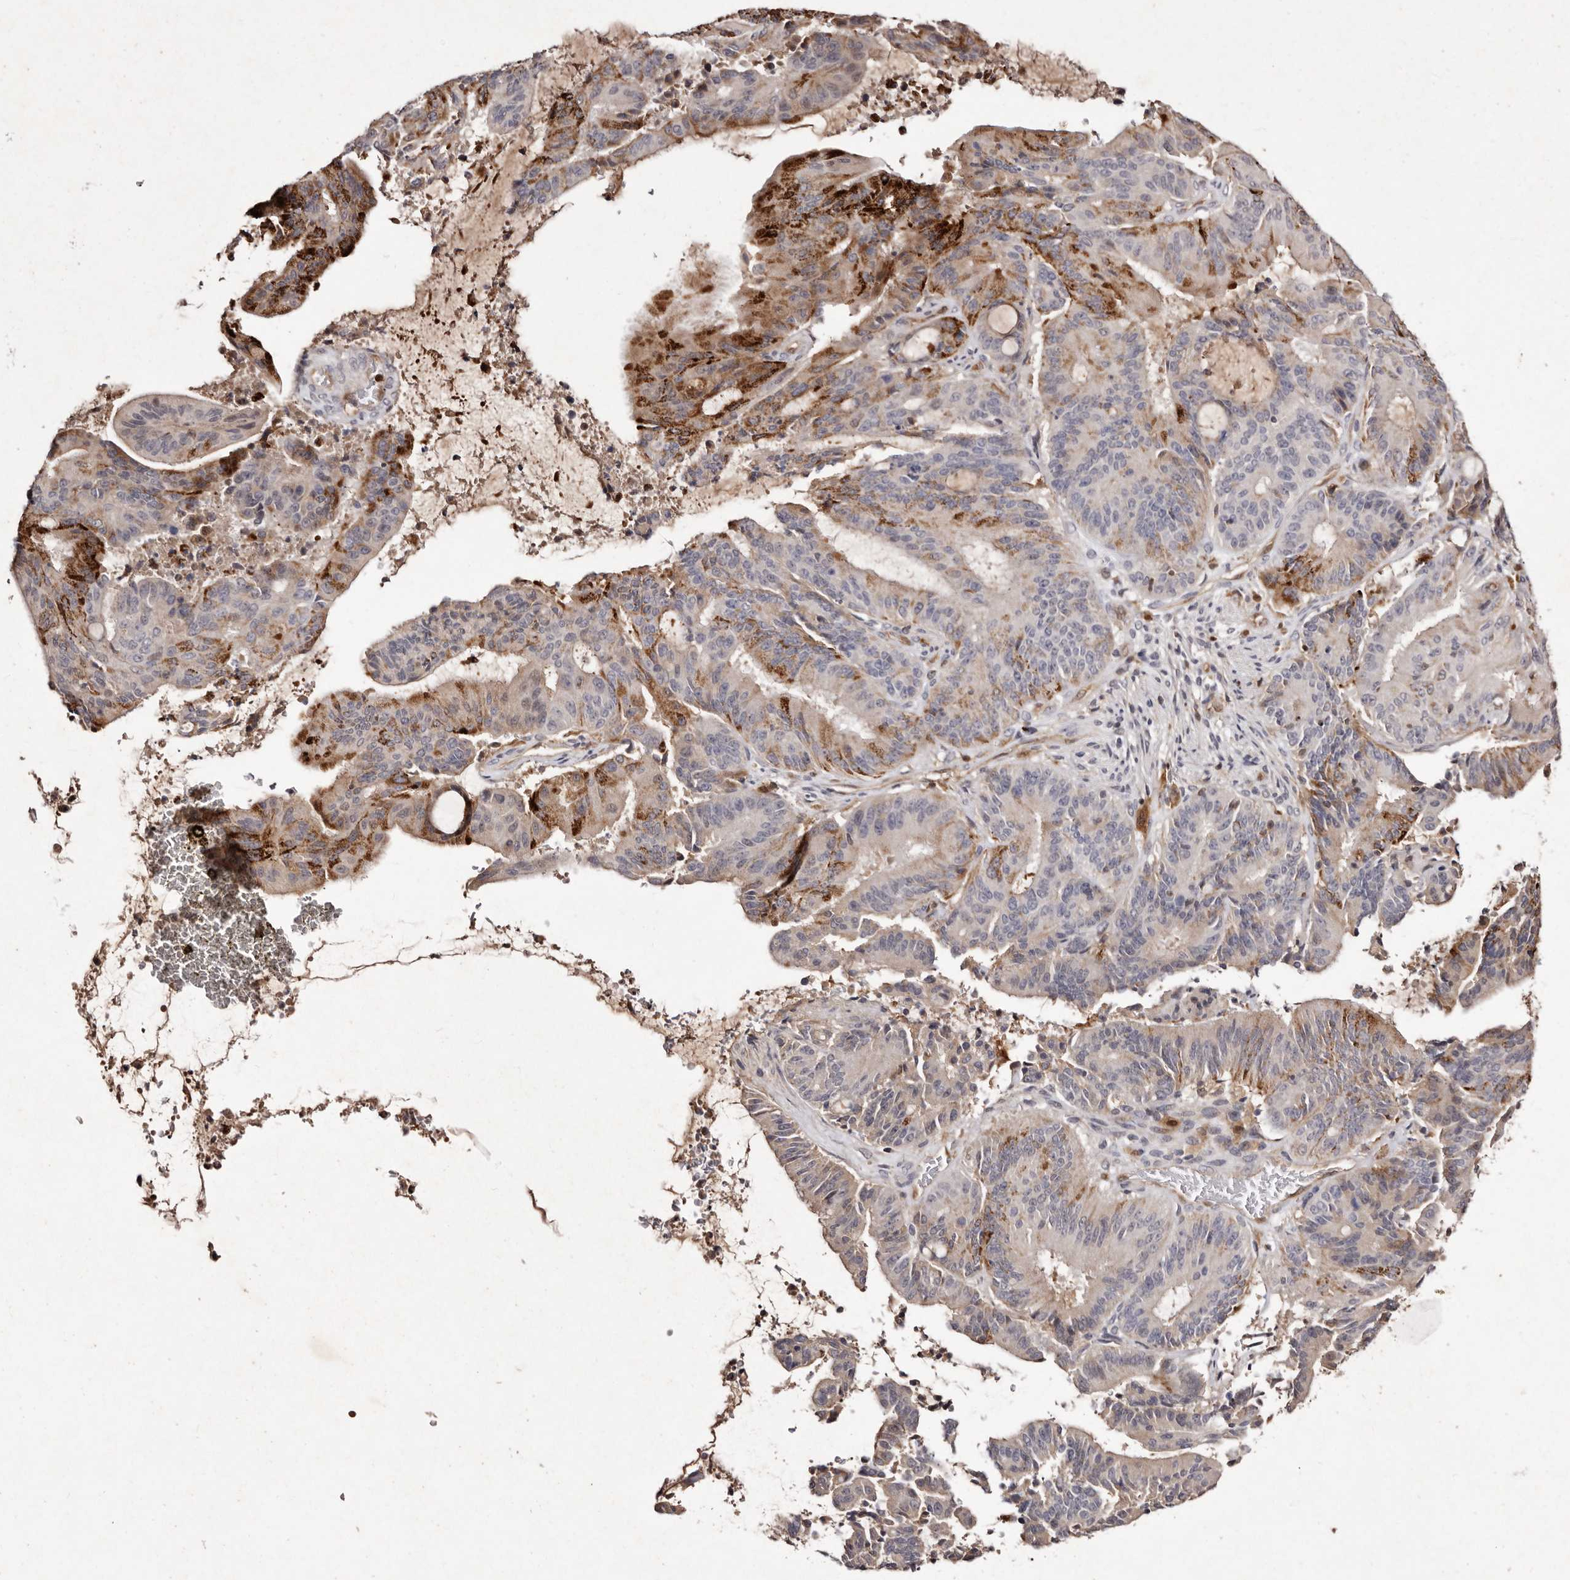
{"staining": {"intensity": "moderate", "quantity": "<25%", "location": "cytoplasmic/membranous"}, "tissue": "liver cancer", "cell_type": "Tumor cells", "image_type": "cancer", "snomed": [{"axis": "morphology", "description": "Normal tissue, NOS"}, {"axis": "morphology", "description": "Cholangiocarcinoma"}, {"axis": "topography", "description": "Liver"}, {"axis": "topography", "description": "Peripheral nerve tissue"}], "caption": "There is low levels of moderate cytoplasmic/membranous staining in tumor cells of liver cholangiocarcinoma, as demonstrated by immunohistochemical staining (brown color).", "gene": "GIMAP4", "patient": {"sex": "female", "age": 73}}